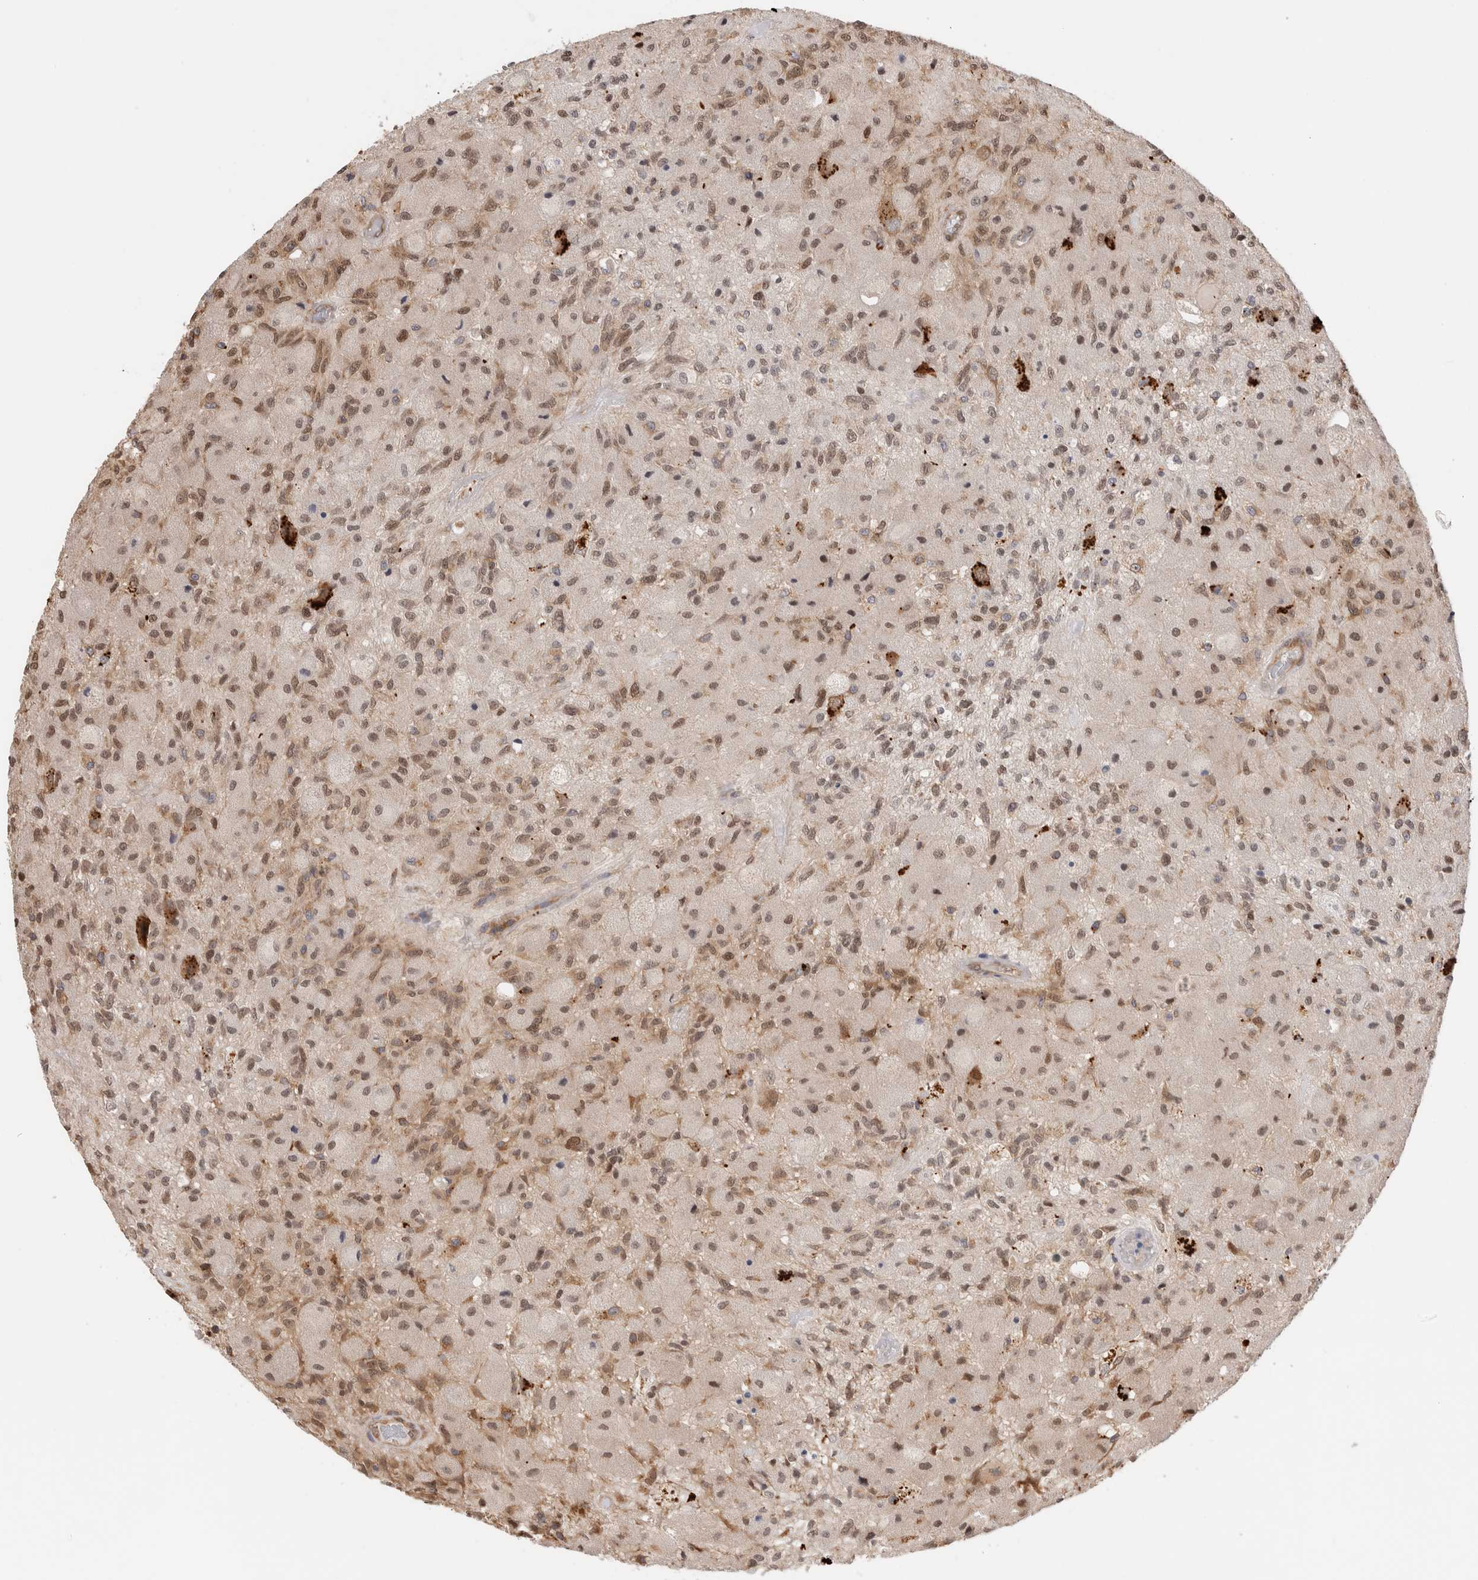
{"staining": {"intensity": "weak", "quantity": ">75%", "location": "cytoplasmic/membranous,nuclear"}, "tissue": "glioma", "cell_type": "Tumor cells", "image_type": "cancer", "snomed": [{"axis": "morphology", "description": "Normal tissue, NOS"}, {"axis": "morphology", "description": "Glioma, malignant, High grade"}, {"axis": "topography", "description": "Cerebral cortex"}], "caption": "Tumor cells exhibit low levels of weak cytoplasmic/membranous and nuclear positivity in approximately >75% of cells in malignant glioma (high-grade).", "gene": "ACTL9", "patient": {"sex": "male", "age": 77}}